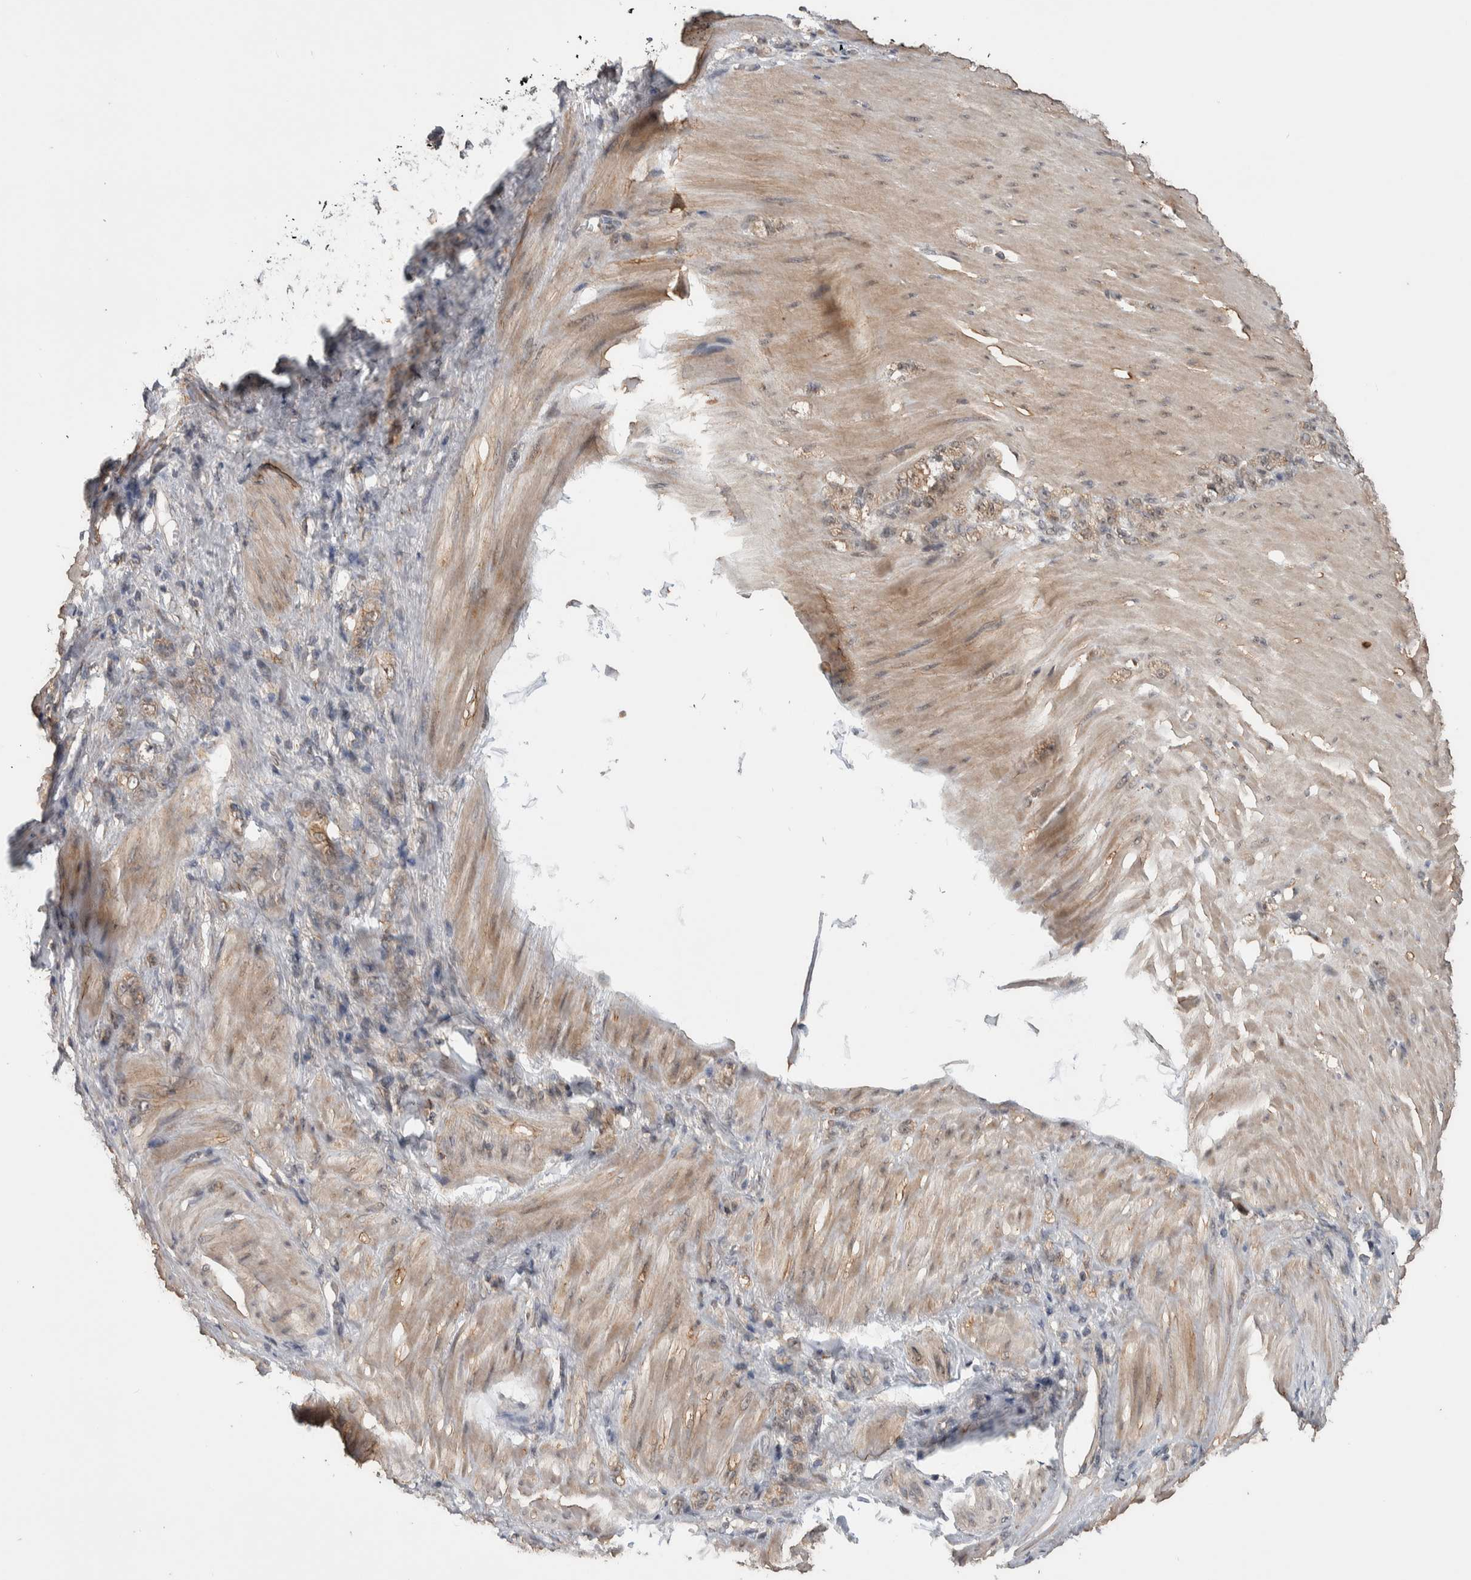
{"staining": {"intensity": "weak", "quantity": ">75%", "location": "cytoplasmic/membranous"}, "tissue": "stomach cancer", "cell_type": "Tumor cells", "image_type": "cancer", "snomed": [{"axis": "morphology", "description": "Normal tissue, NOS"}, {"axis": "morphology", "description": "Adenocarcinoma, NOS"}, {"axis": "topography", "description": "Stomach"}], "caption": "This is an image of immunohistochemistry staining of stomach cancer, which shows weak staining in the cytoplasmic/membranous of tumor cells.", "gene": "DVL2", "patient": {"sex": "male", "age": 82}}